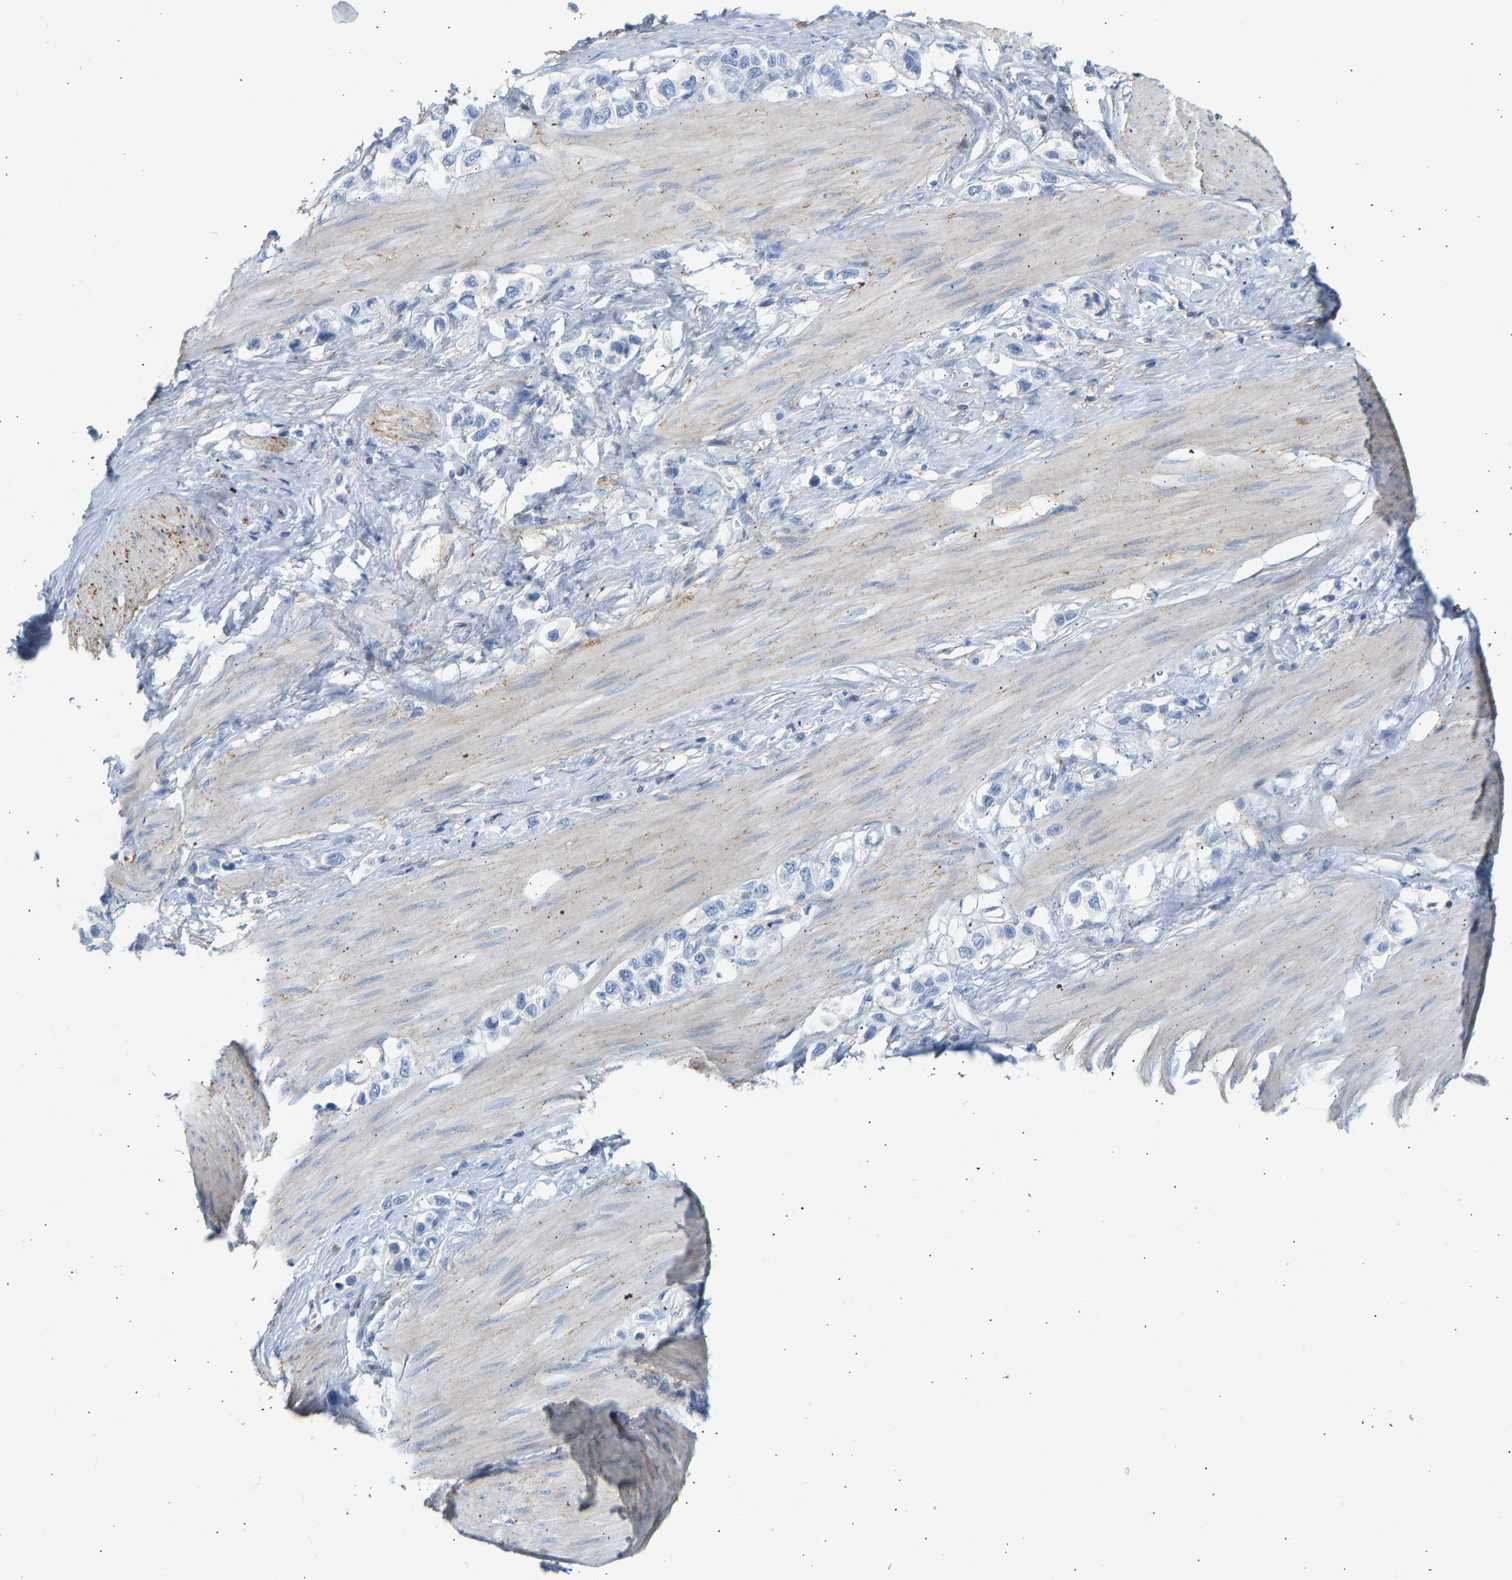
{"staining": {"intensity": "negative", "quantity": "none", "location": "none"}, "tissue": "stomach cancer", "cell_type": "Tumor cells", "image_type": "cancer", "snomed": [{"axis": "morphology", "description": "Adenocarcinoma, NOS"}, {"axis": "topography", "description": "Stomach"}], "caption": "Image shows no significant protein staining in tumor cells of stomach adenocarcinoma.", "gene": "BVES", "patient": {"sex": "female", "age": 65}}